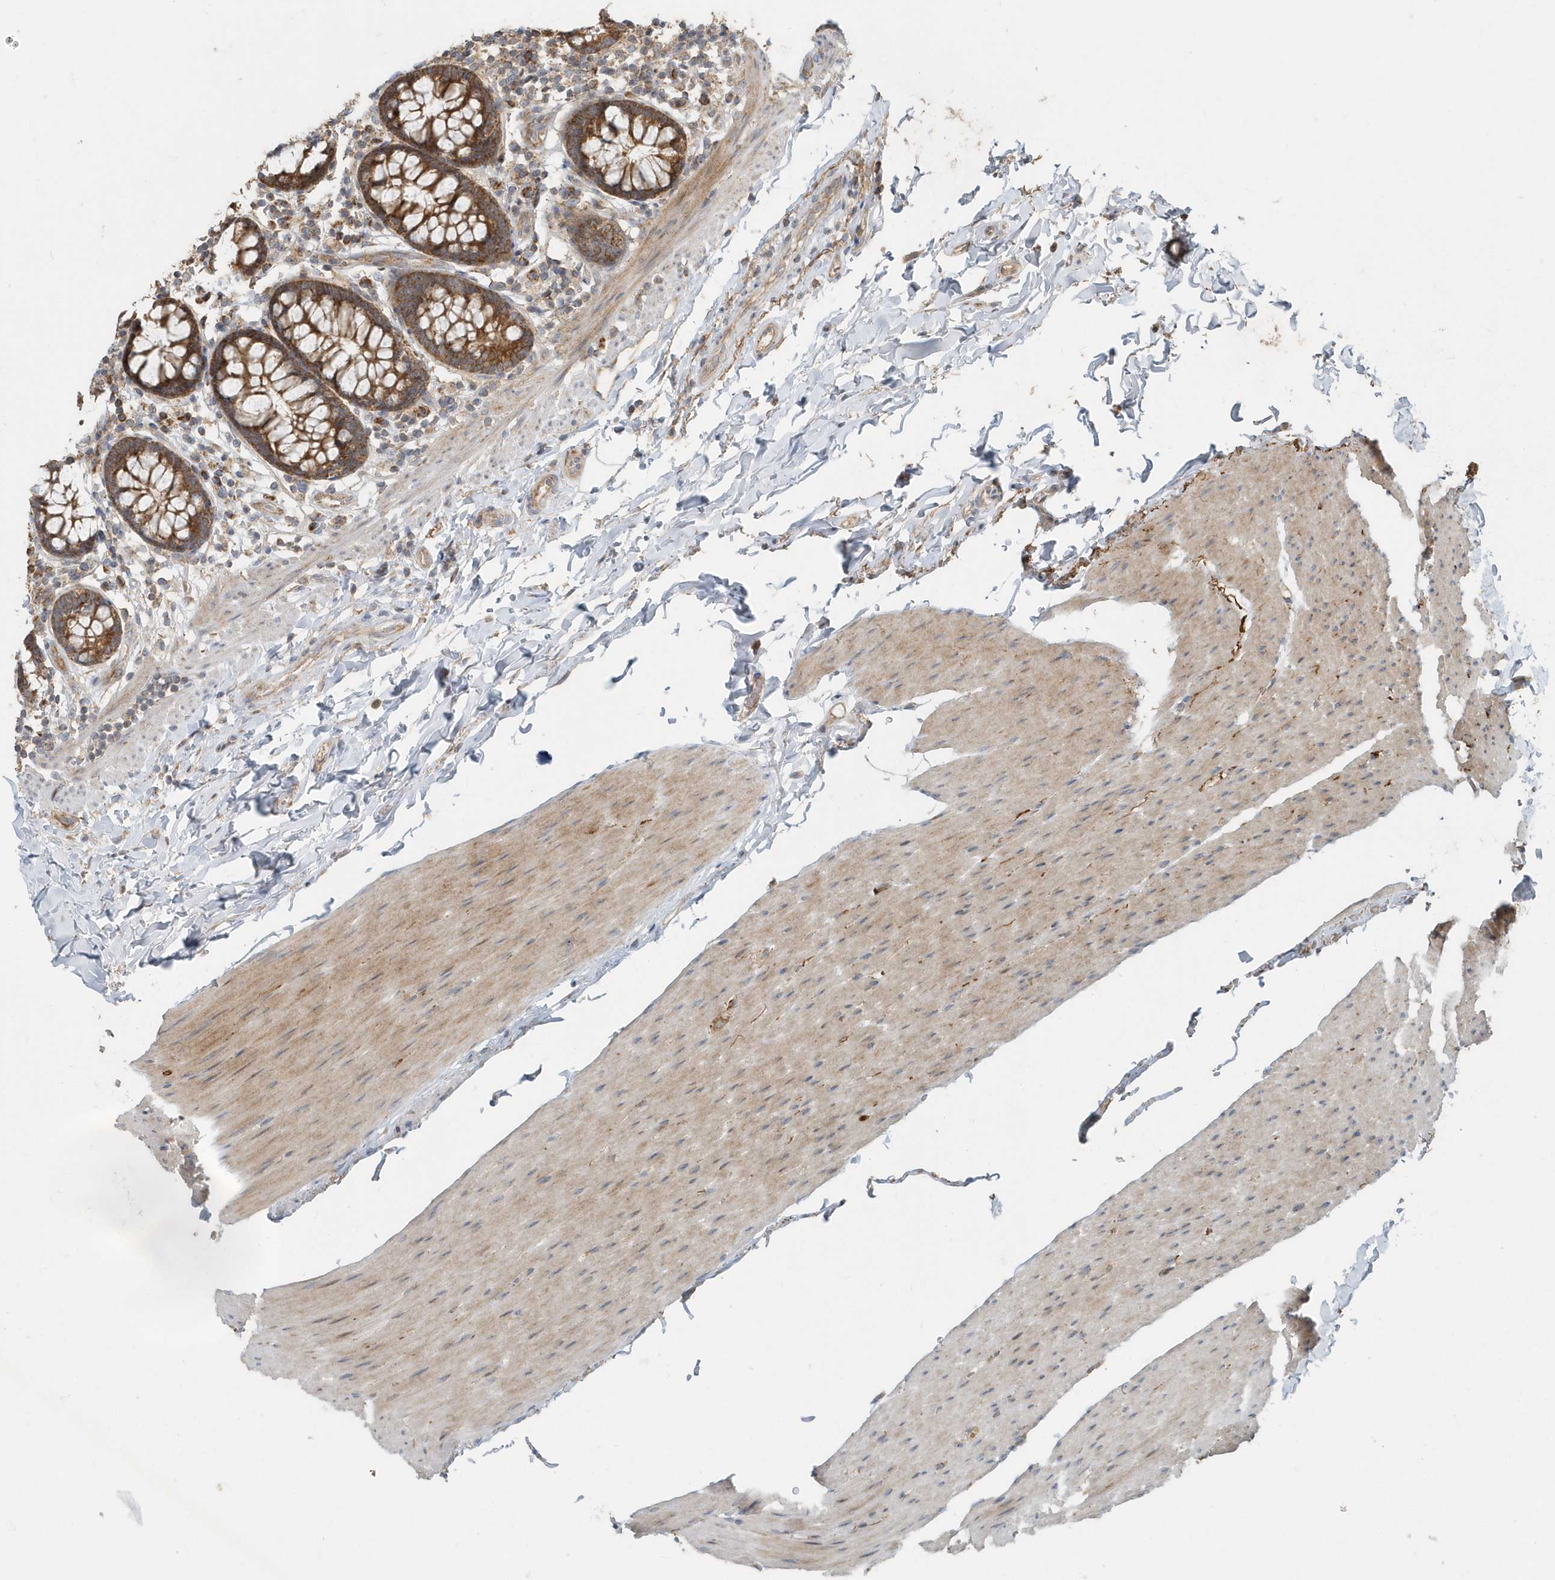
{"staining": {"intensity": "moderate", "quantity": ">75%", "location": "cytoplasmic/membranous"}, "tissue": "colon", "cell_type": "Endothelial cells", "image_type": "normal", "snomed": [{"axis": "morphology", "description": "Normal tissue, NOS"}, {"axis": "topography", "description": "Colon"}], "caption": "Protein analysis of normal colon displays moderate cytoplasmic/membranous positivity in about >75% of endothelial cells. The staining is performed using DAB (3,3'-diaminobenzidine) brown chromogen to label protein expression. The nuclei are counter-stained blue using hematoxylin.", "gene": "MMUT", "patient": {"sex": "female", "age": 80}}